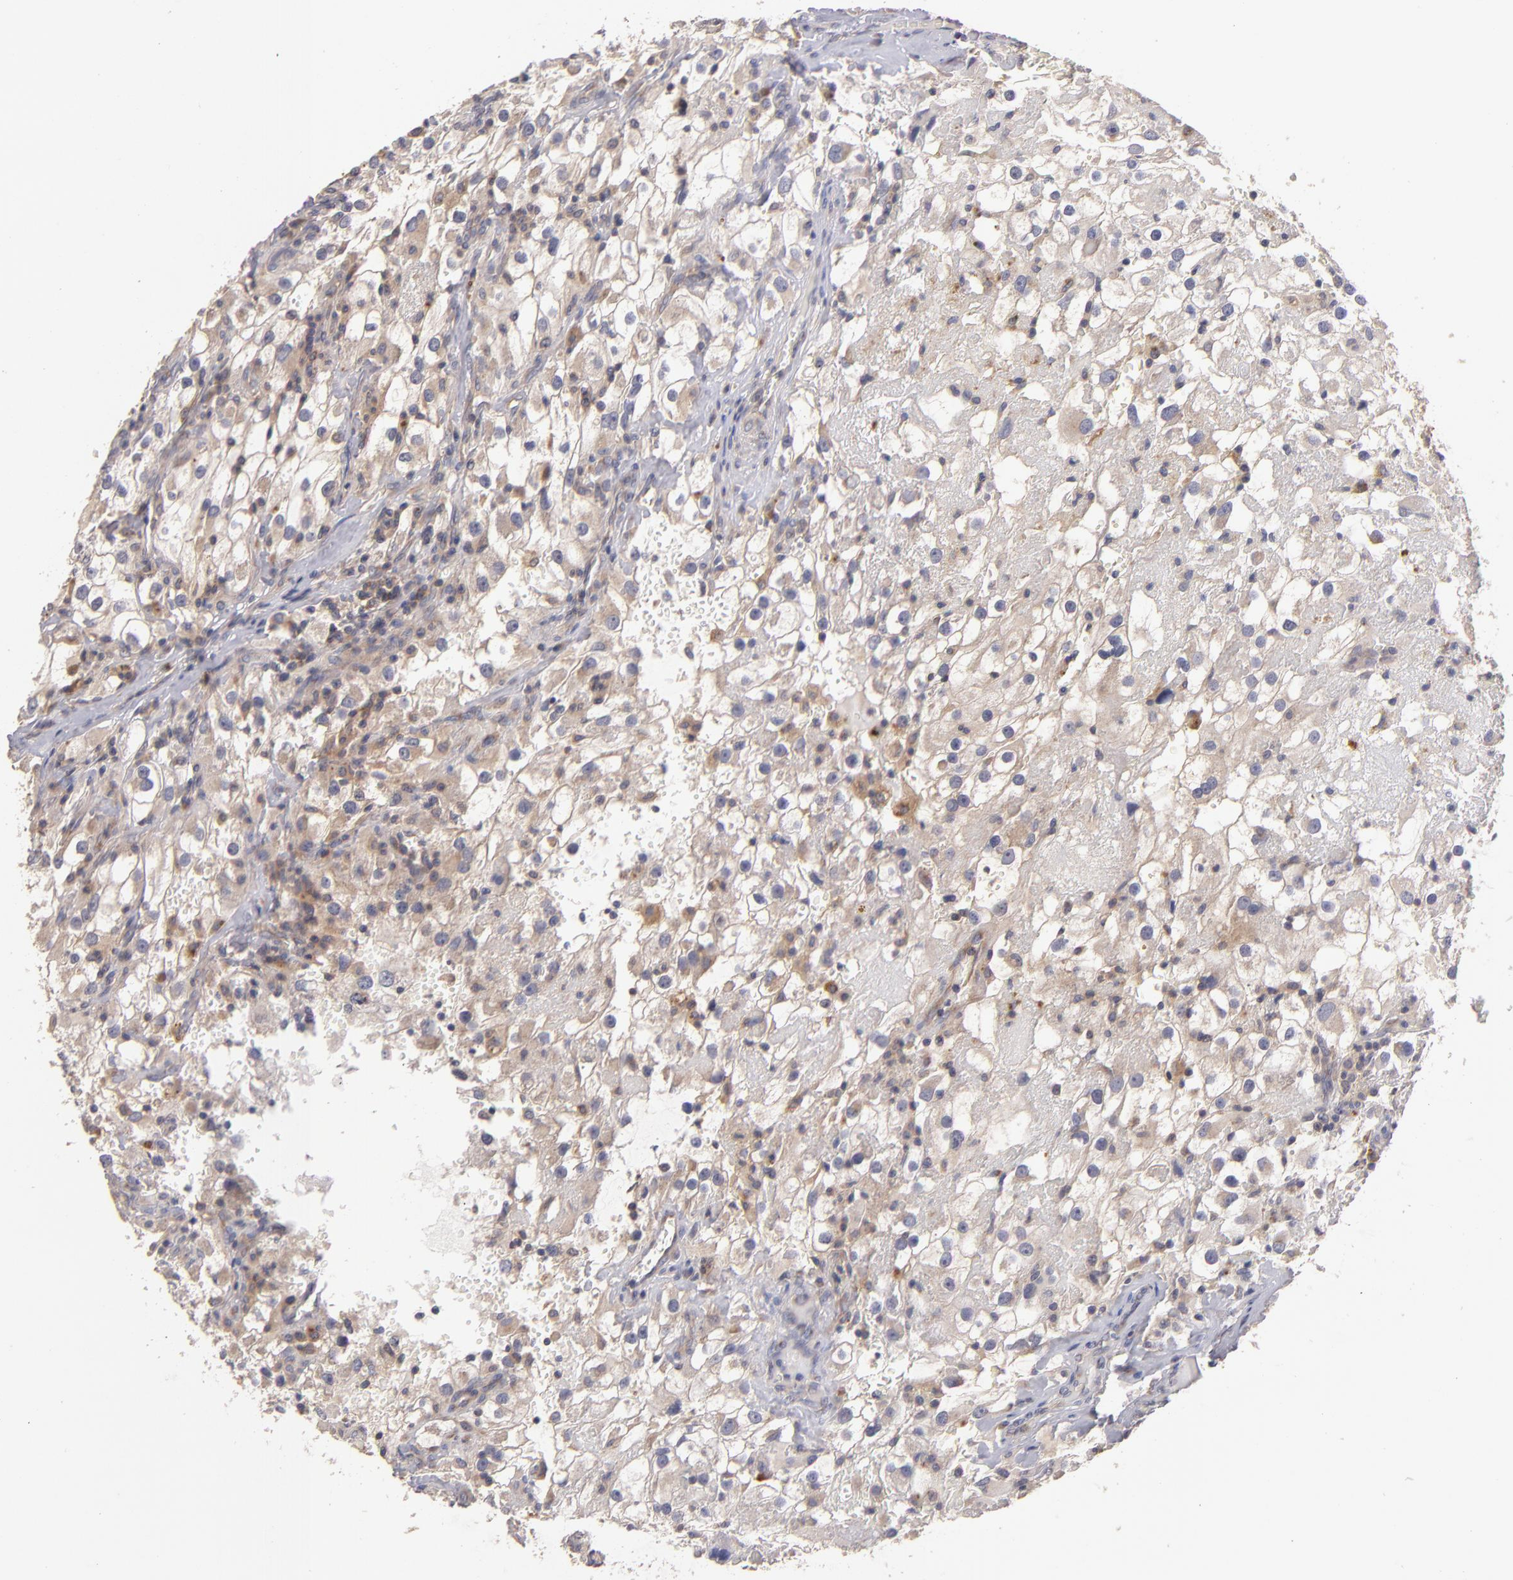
{"staining": {"intensity": "weak", "quantity": "<25%", "location": "cytoplasmic/membranous"}, "tissue": "renal cancer", "cell_type": "Tumor cells", "image_type": "cancer", "snomed": [{"axis": "morphology", "description": "Adenocarcinoma, NOS"}, {"axis": "topography", "description": "Kidney"}], "caption": "Tumor cells show no significant protein expression in renal adenocarcinoma. The staining is performed using DAB brown chromogen with nuclei counter-stained in using hematoxylin.", "gene": "UPF3B", "patient": {"sex": "female", "age": 52}}